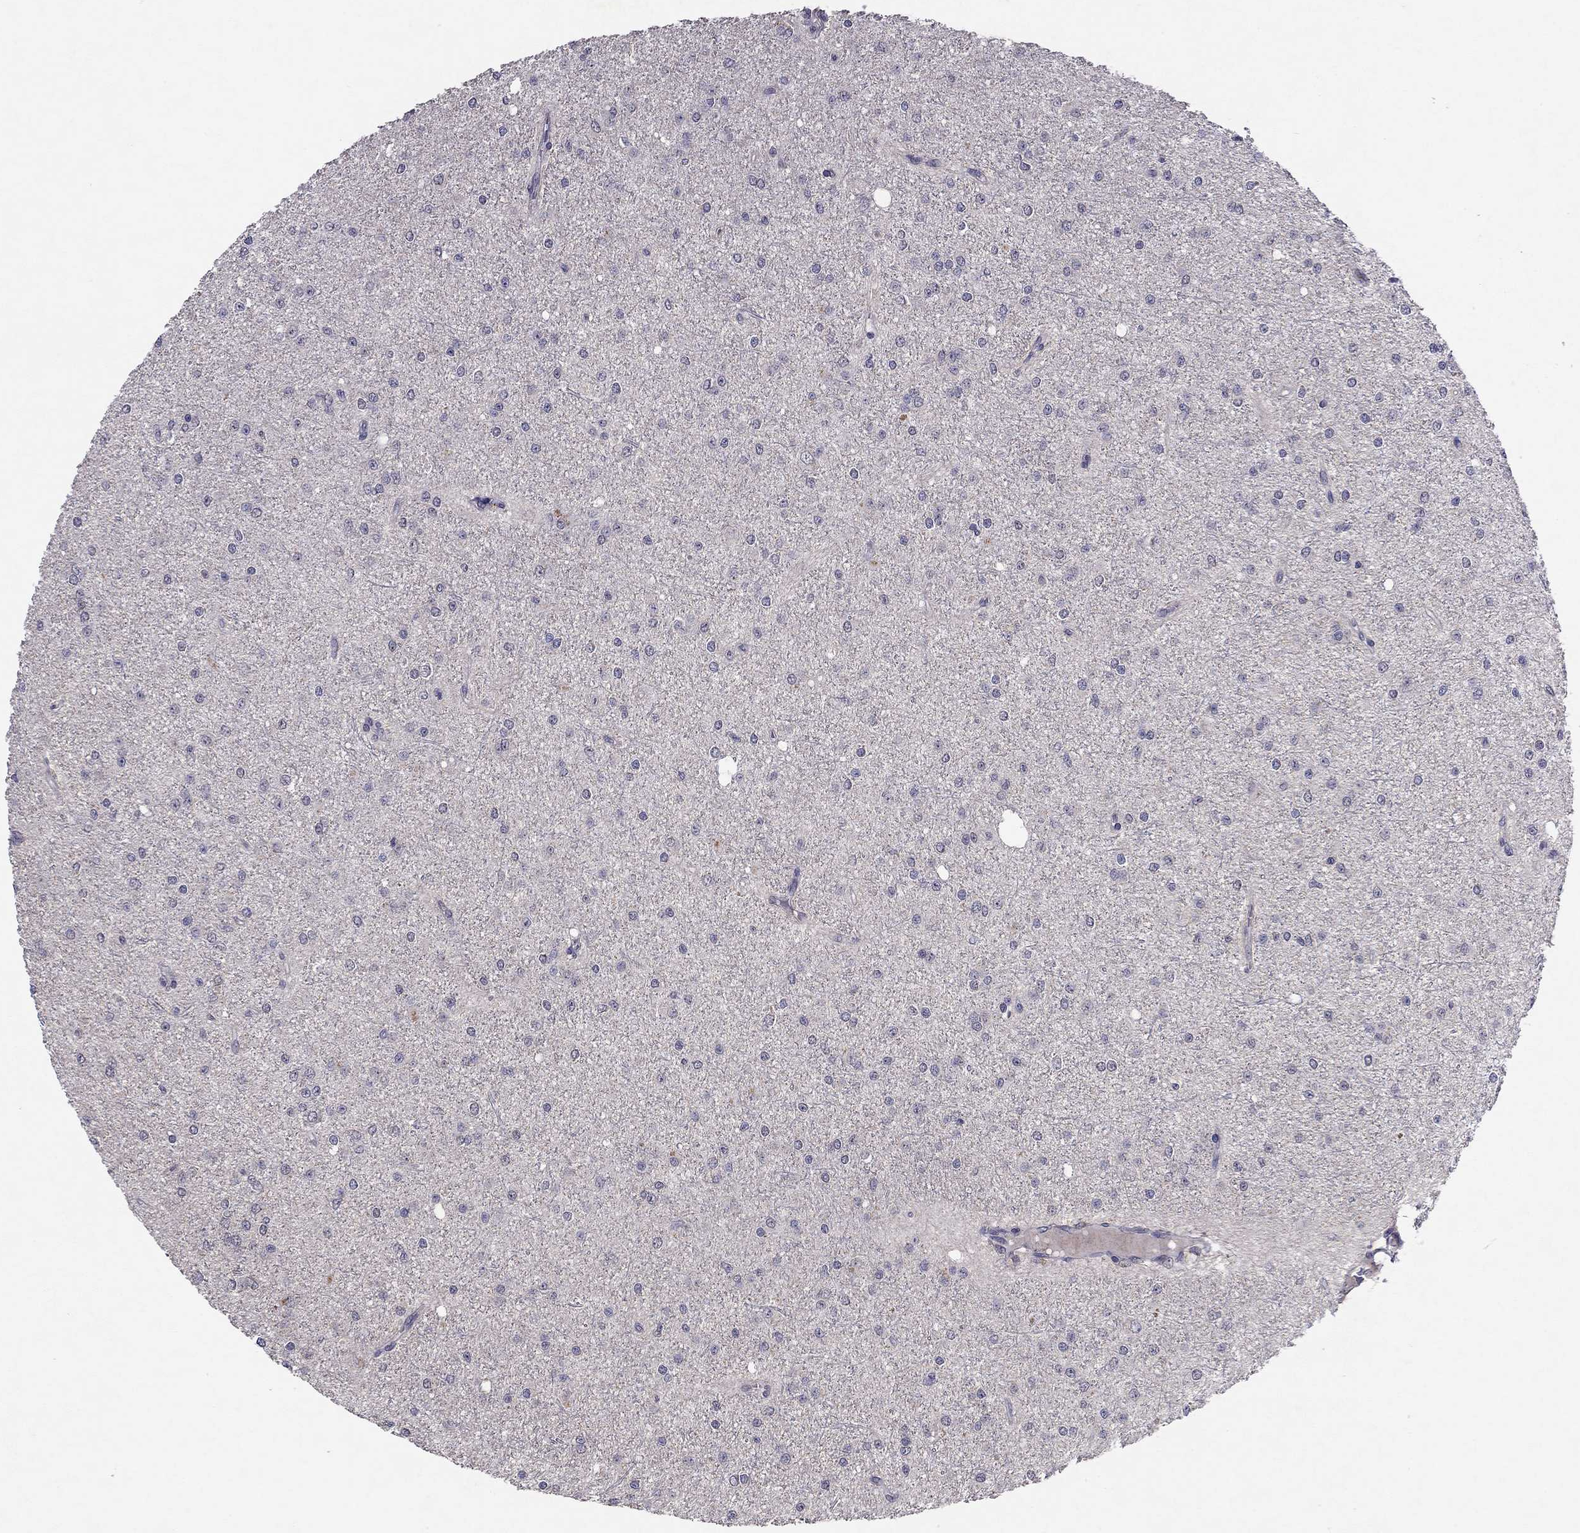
{"staining": {"intensity": "negative", "quantity": "none", "location": "none"}, "tissue": "glioma", "cell_type": "Tumor cells", "image_type": "cancer", "snomed": [{"axis": "morphology", "description": "Glioma, malignant, Low grade"}, {"axis": "topography", "description": "Brain"}], "caption": "Malignant low-grade glioma was stained to show a protein in brown. There is no significant expression in tumor cells.", "gene": "ESR2", "patient": {"sex": "male", "age": 27}}